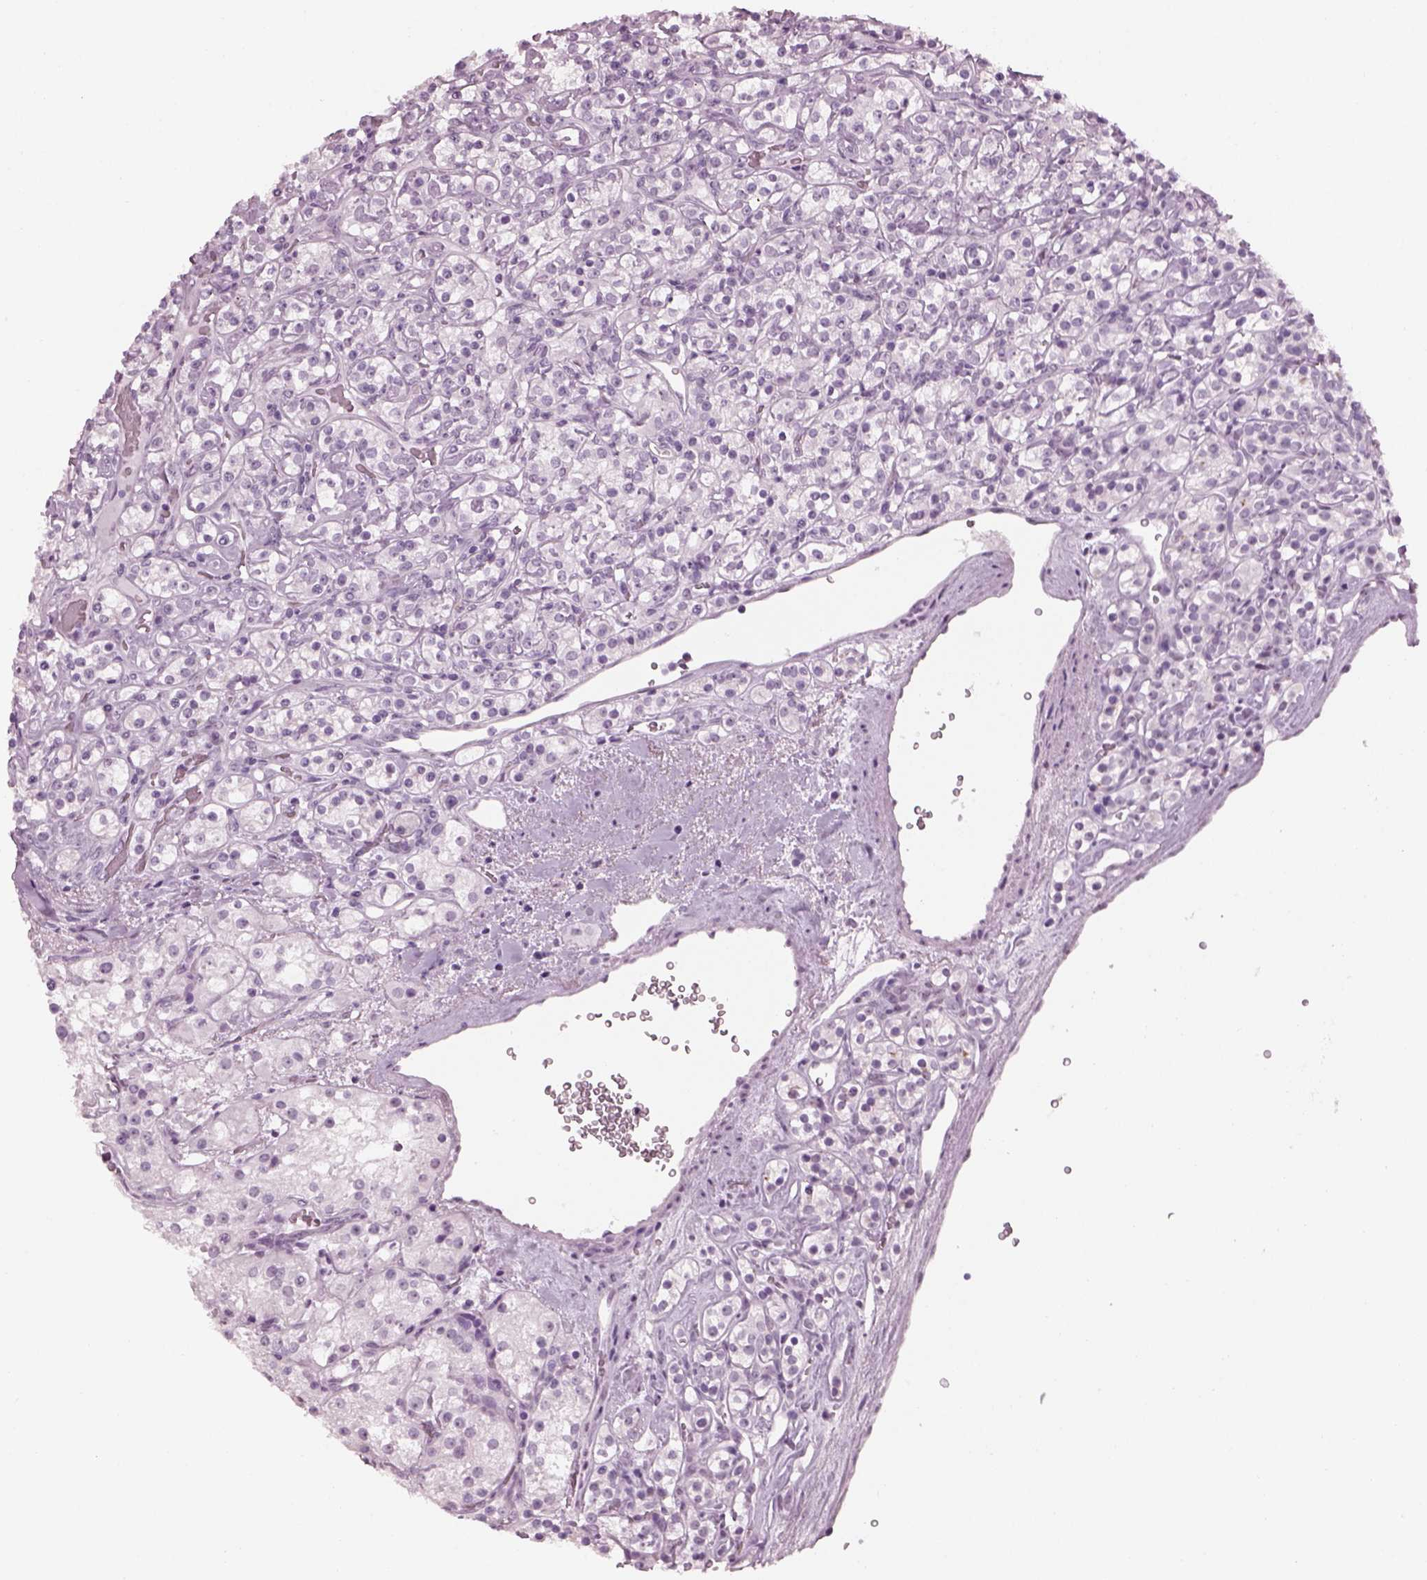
{"staining": {"intensity": "negative", "quantity": "none", "location": "none"}, "tissue": "renal cancer", "cell_type": "Tumor cells", "image_type": "cancer", "snomed": [{"axis": "morphology", "description": "Adenocarcinoma, NOS"}, {"axis": "topography", "description": "Kidney"}], "caption": "DAB (3,3'-diaminobenzidine) immunohistochemical staining of human adenocarcinoma (renal) demonstrates no significant positivity in tumor cells.", "gene": "ADGRG2", "patient": {"sex": "male", "age": 77}}